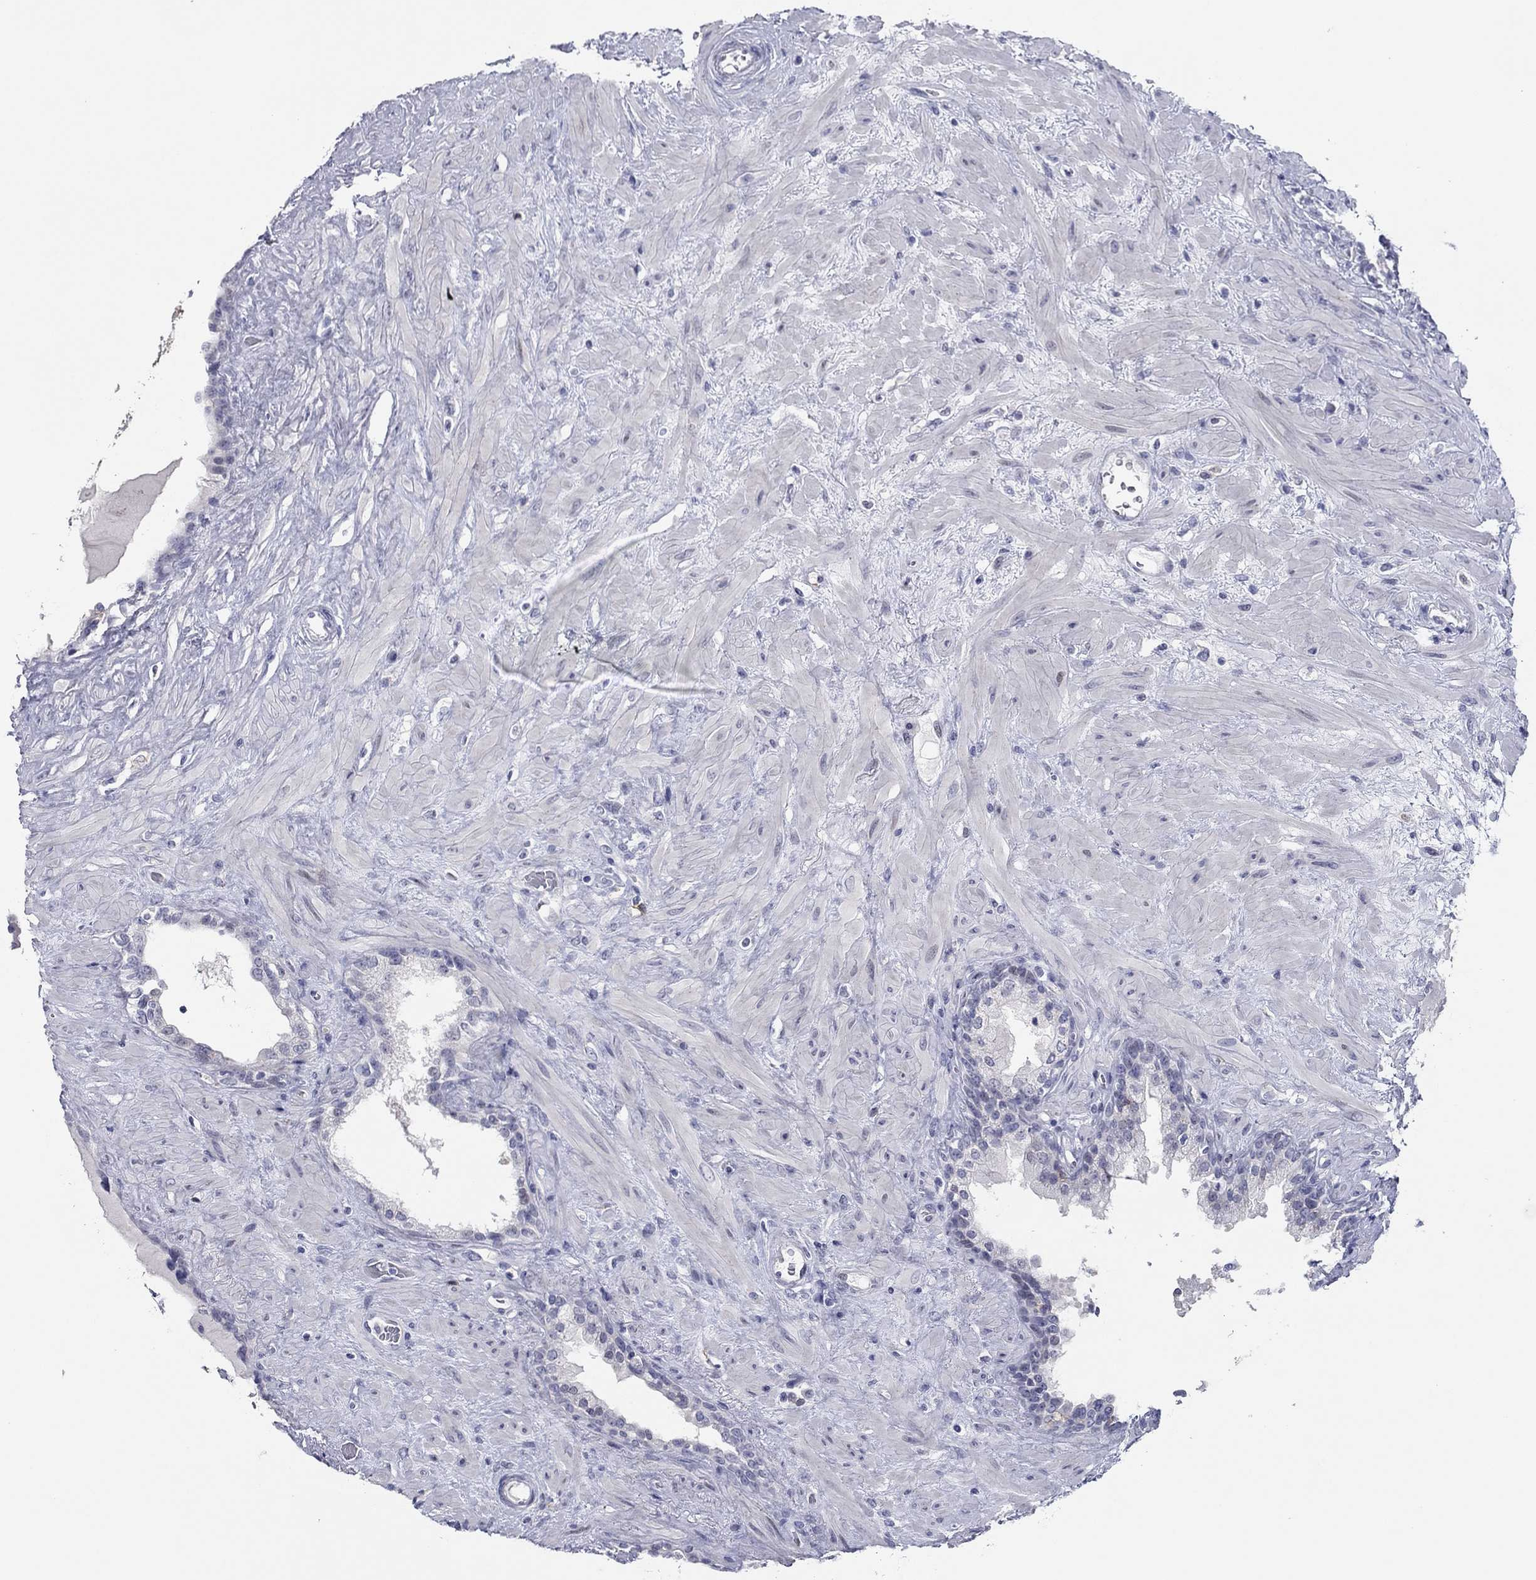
{"staining": {"intensity": "negative", "quantity": "none", "location": "none"}, "tissue": "prostate", "cell_type": "Glandular cells", "image_type": "normal", "snomed": [{"axis": "morphology", "description": "Normal tissue, NOS"}, {"axis": "topography", "description": "Prostate"}], "caption": "This is an IHC image of unremarkable human prostate. There is no expression in glandular cells.", "gene": "ITGAE", "patient": {"sex": "male", "age": 63}}